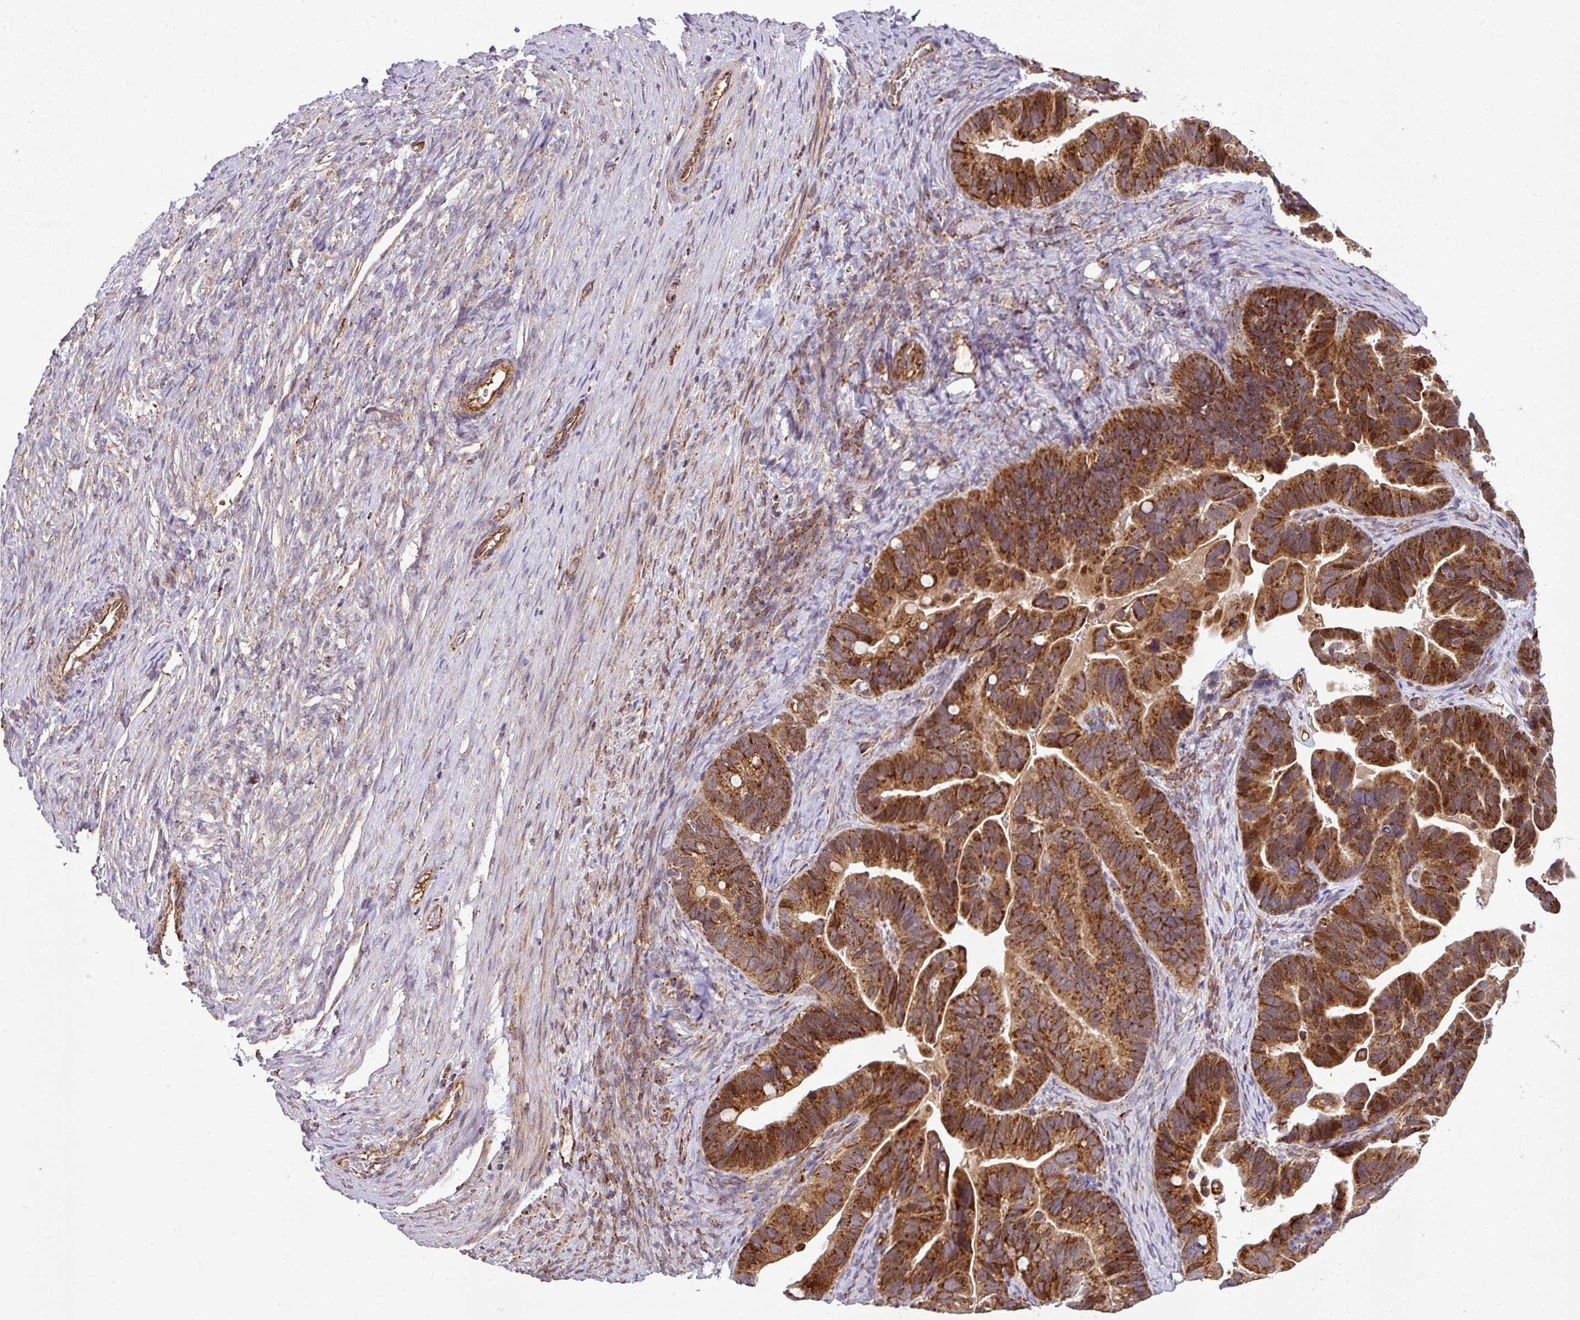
{"staining": {"intensity": "strong", "quantity": ">75%", "location": "cytoplasmic/membranous"}, "tissue": "ovarian cancer", "cell_type": "Tumor cells", "image_type": "cancer", "snomed": [{"axis": "morphology", "description": "Cystadenocarcinoma, serous, NOS"}, {"axis": "topography", "description": "Ovary"}], "caption": "This is an image of immunohistochemistry staining of ovarian cancer (serous cystadenocarcinoma), which shows strong positivity in the cytoplasmic/membranous of tumor cells.", "gene": "PRELID3B", "patient": {"sex": "female", "age": 56}}